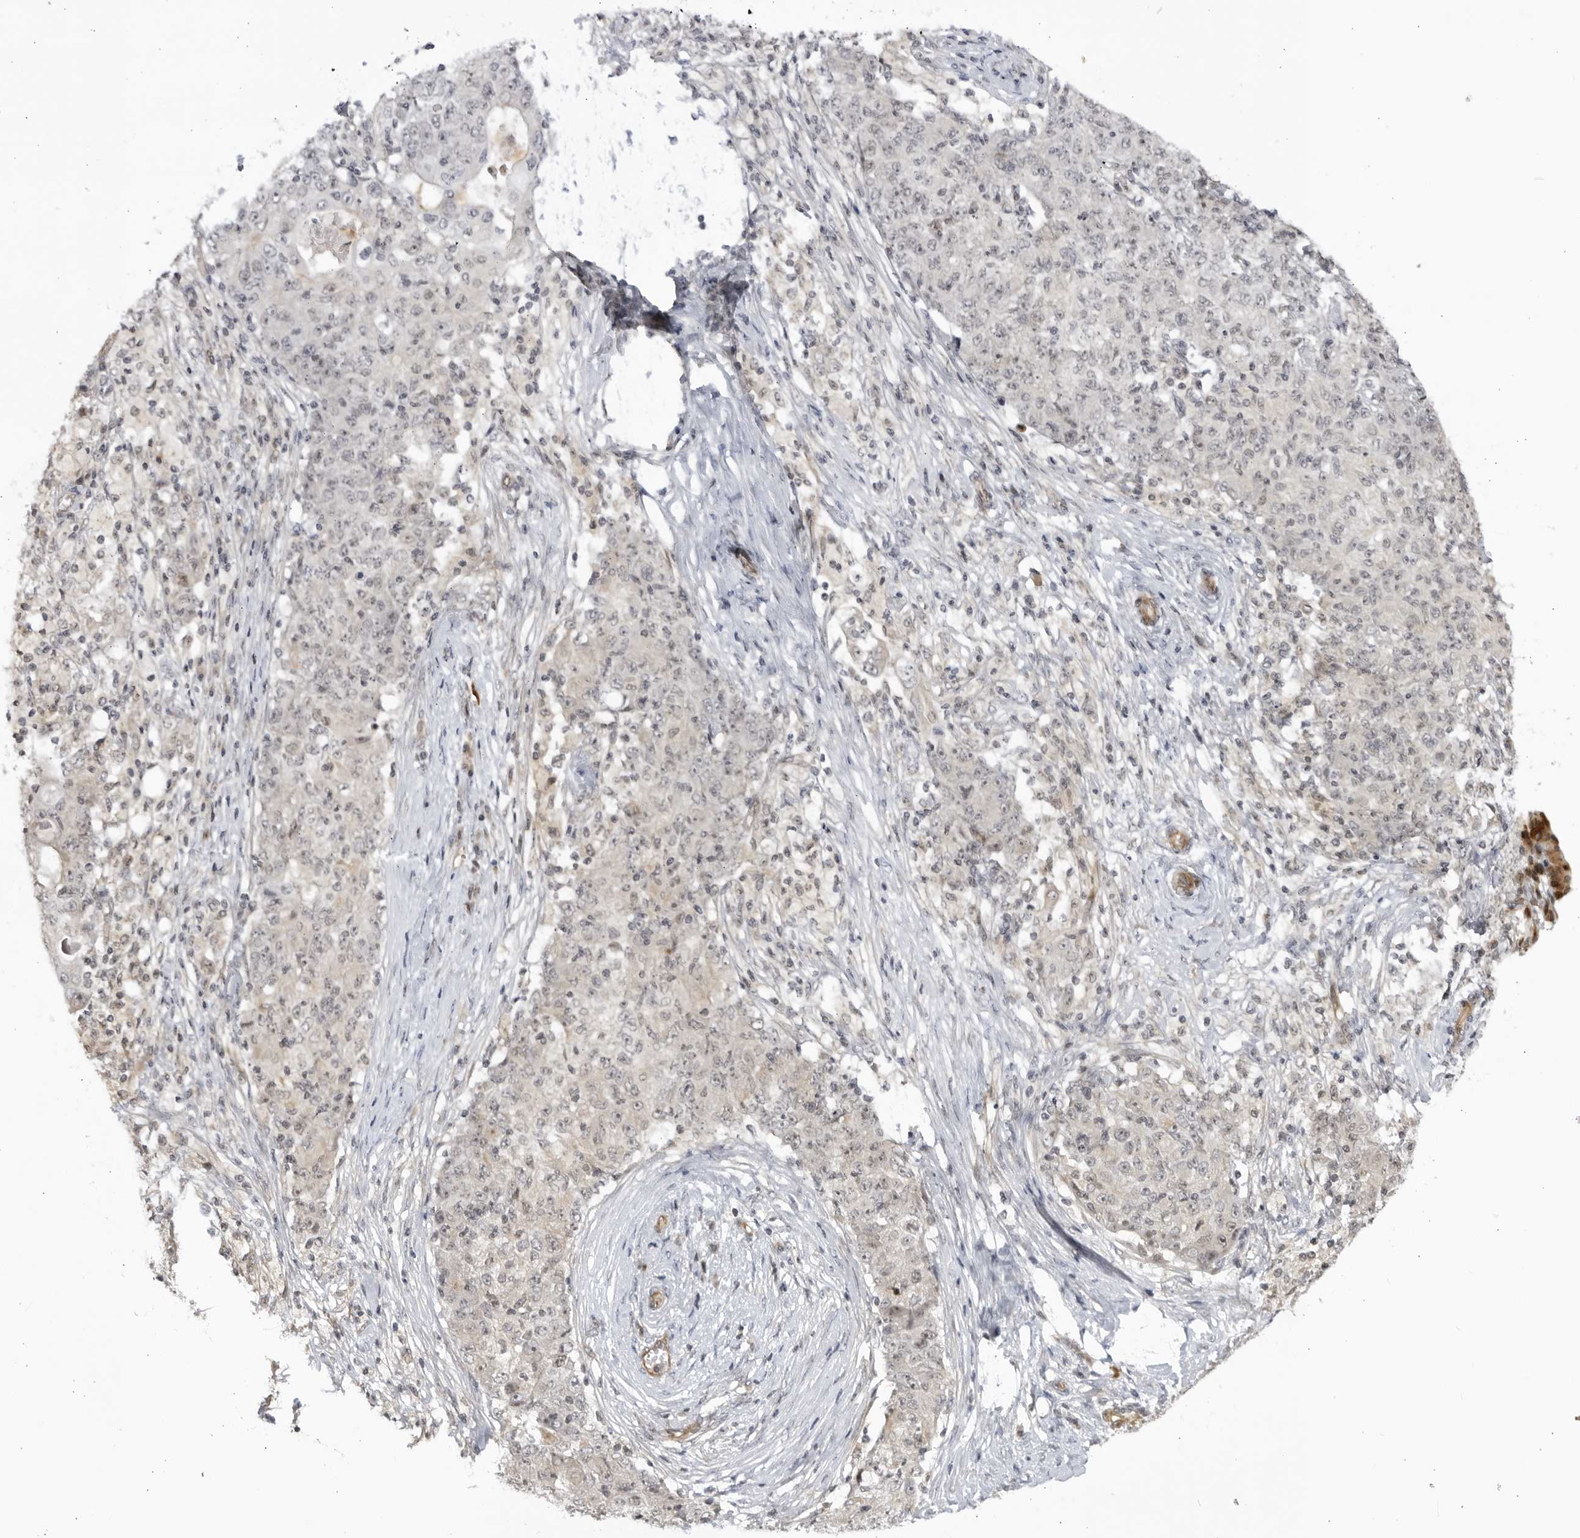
{"staining": {"intensity": "negative", "quantity": "none", "location": "none"}, "tissue": "ovarian cancer", "cell_type": "Tumor cells", "image_type": "cancer", "snomed": [{"axis": "morphology", "description": "Carcinoma, endometroid"}, {"axis": "topography", "description": "Ovary"}], "caption": "Immunohistochemistry of ovarian endometroid carcinoma displays no expression in tumor cells.", "gene": "CNBD1", "patient": {"sex": "female", "age": 42}}